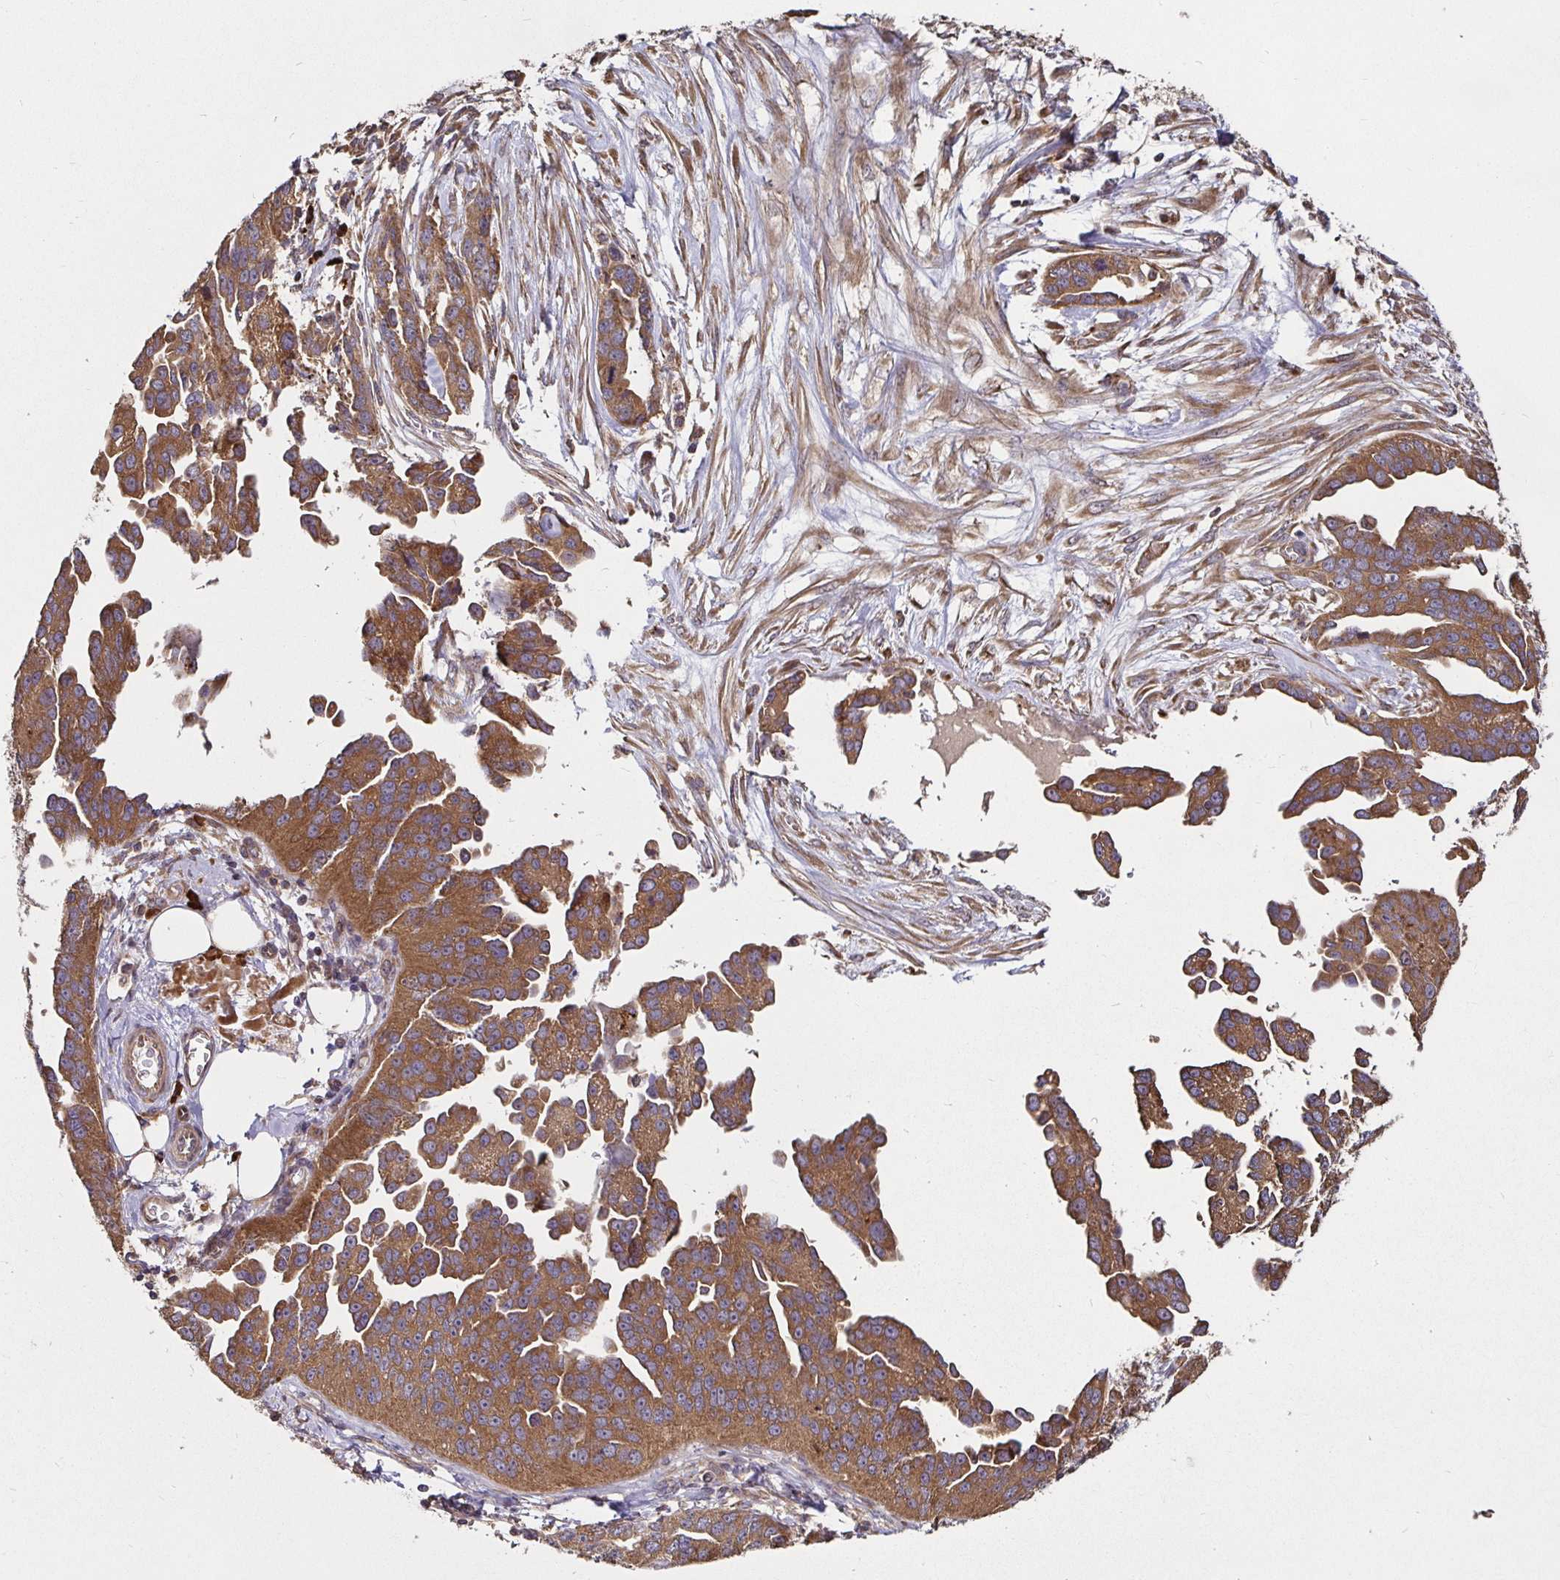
{"staining": {"intensity": "moderate", "quantity": ">75%", "location": "cytoplasmic/membranous"}, "tissue": "ovarian cancer", "cell_type": "Tumor cells", "image_type": "cancer", "snomed": [{"axis": "morphology", "description": "Cystadenocarcinoma, serous, NOS"}, {"axis": "topography", "description": "Ovary"}], "caption": "Tumor cells show moderate cytoplasmic/membranous staining in approximately >75% of cells in ovarian serous cystadenocarcinoma.", "gene": "MLST8", "patient": {"sex": "female", "age": 75}}